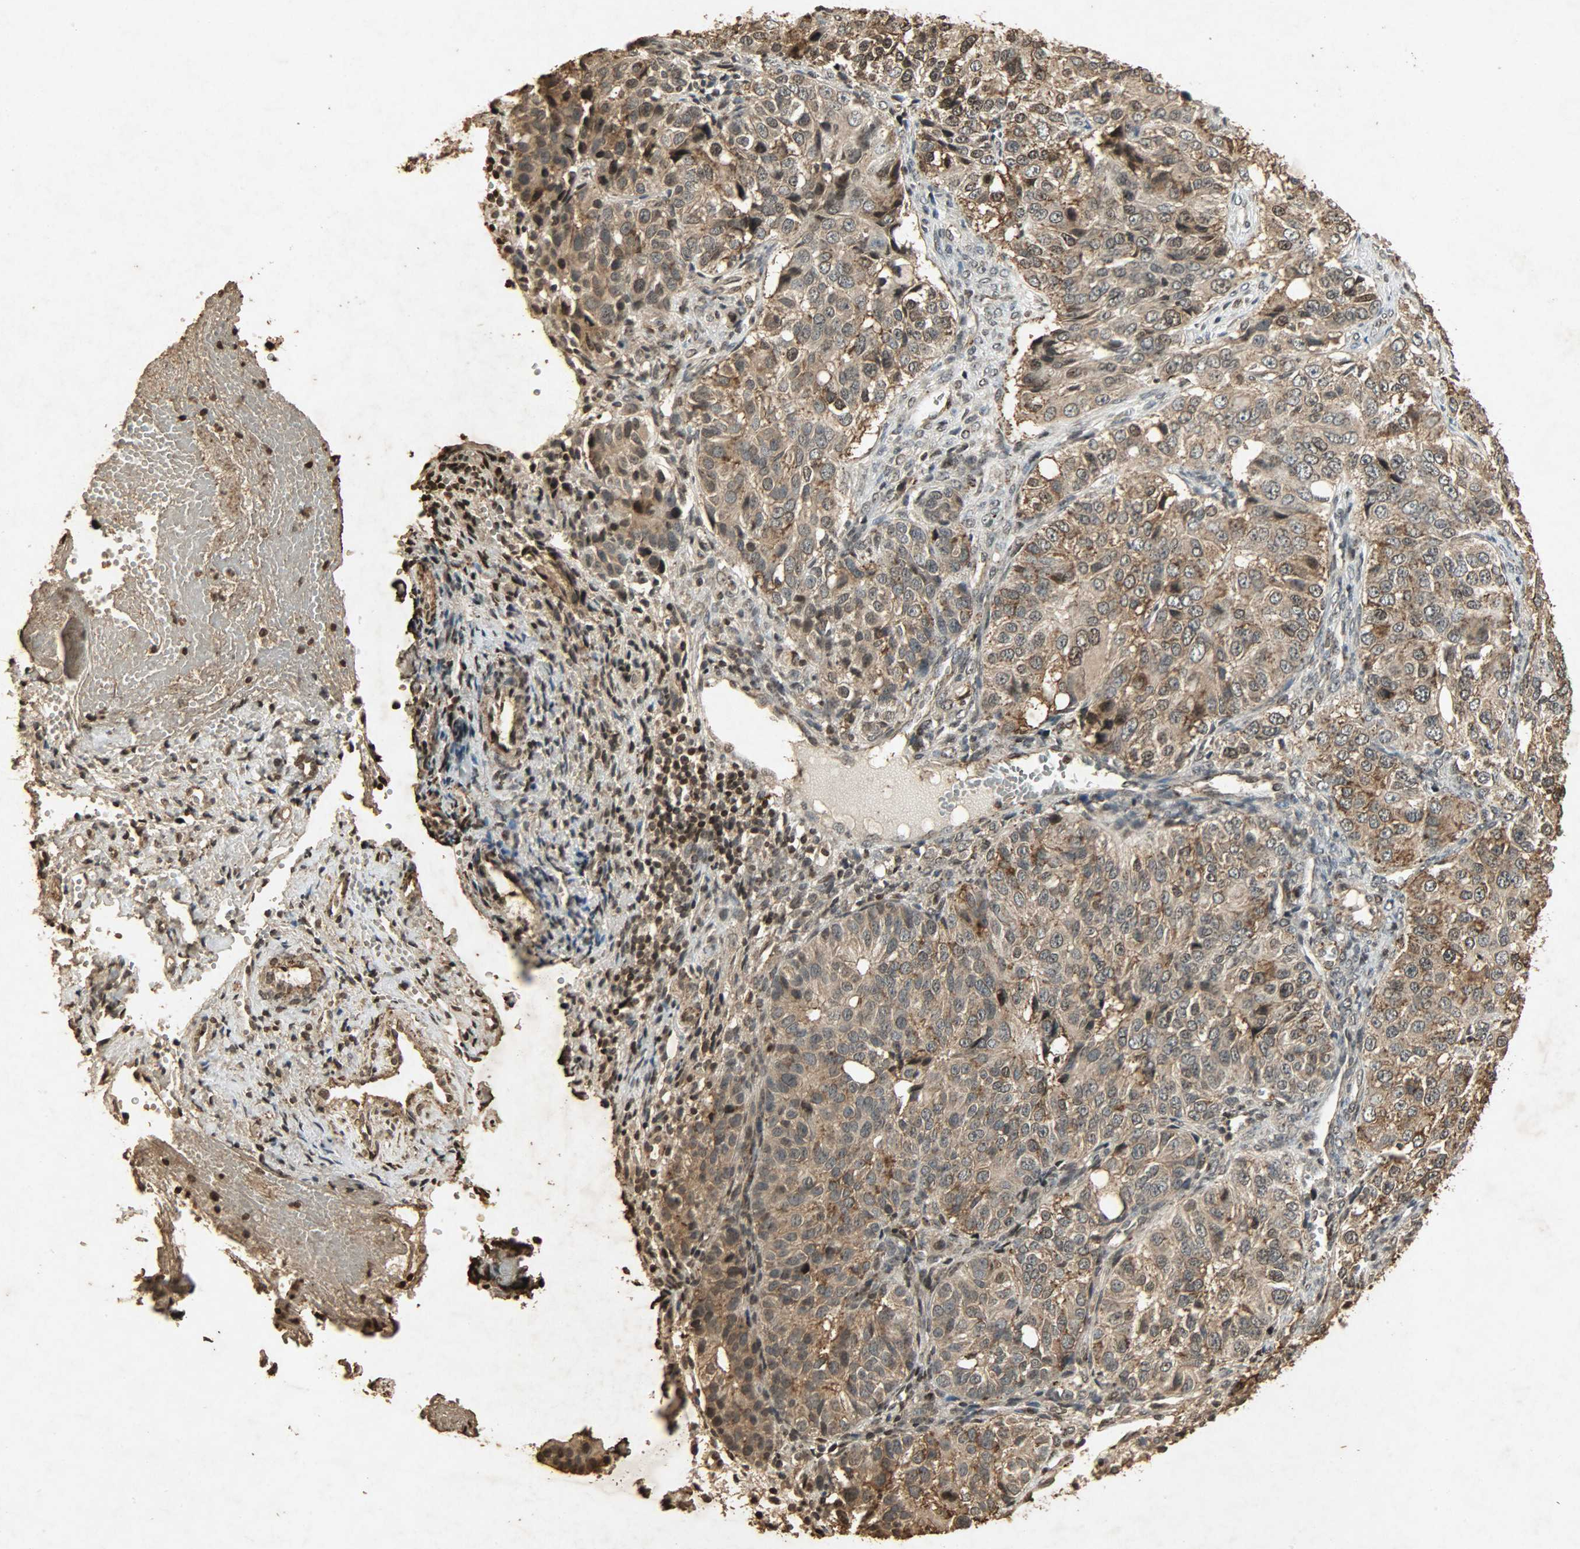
{"staining": {"intensity": "moderate", "quantity": ">75%", "location": "cytoplasmic/membranous,nuclear"}, "tissue": "ovarian cancer", "cell_type": "Tumor cells", "image_type": "cancer", "snomed": [{"axis": "morphology", "description": "Carcinoma, endometroid"}, {"axis": "topography", "description": "Ovary"}], "caption": "Moderate cytoplasmic/membranous and nuclear protein positivity is appreciated in about >75% of tumor cells in ovarian endometroid carcinoma.", "gene": "PPP3R1", "patient": {"sex": "female", "age": 51}}